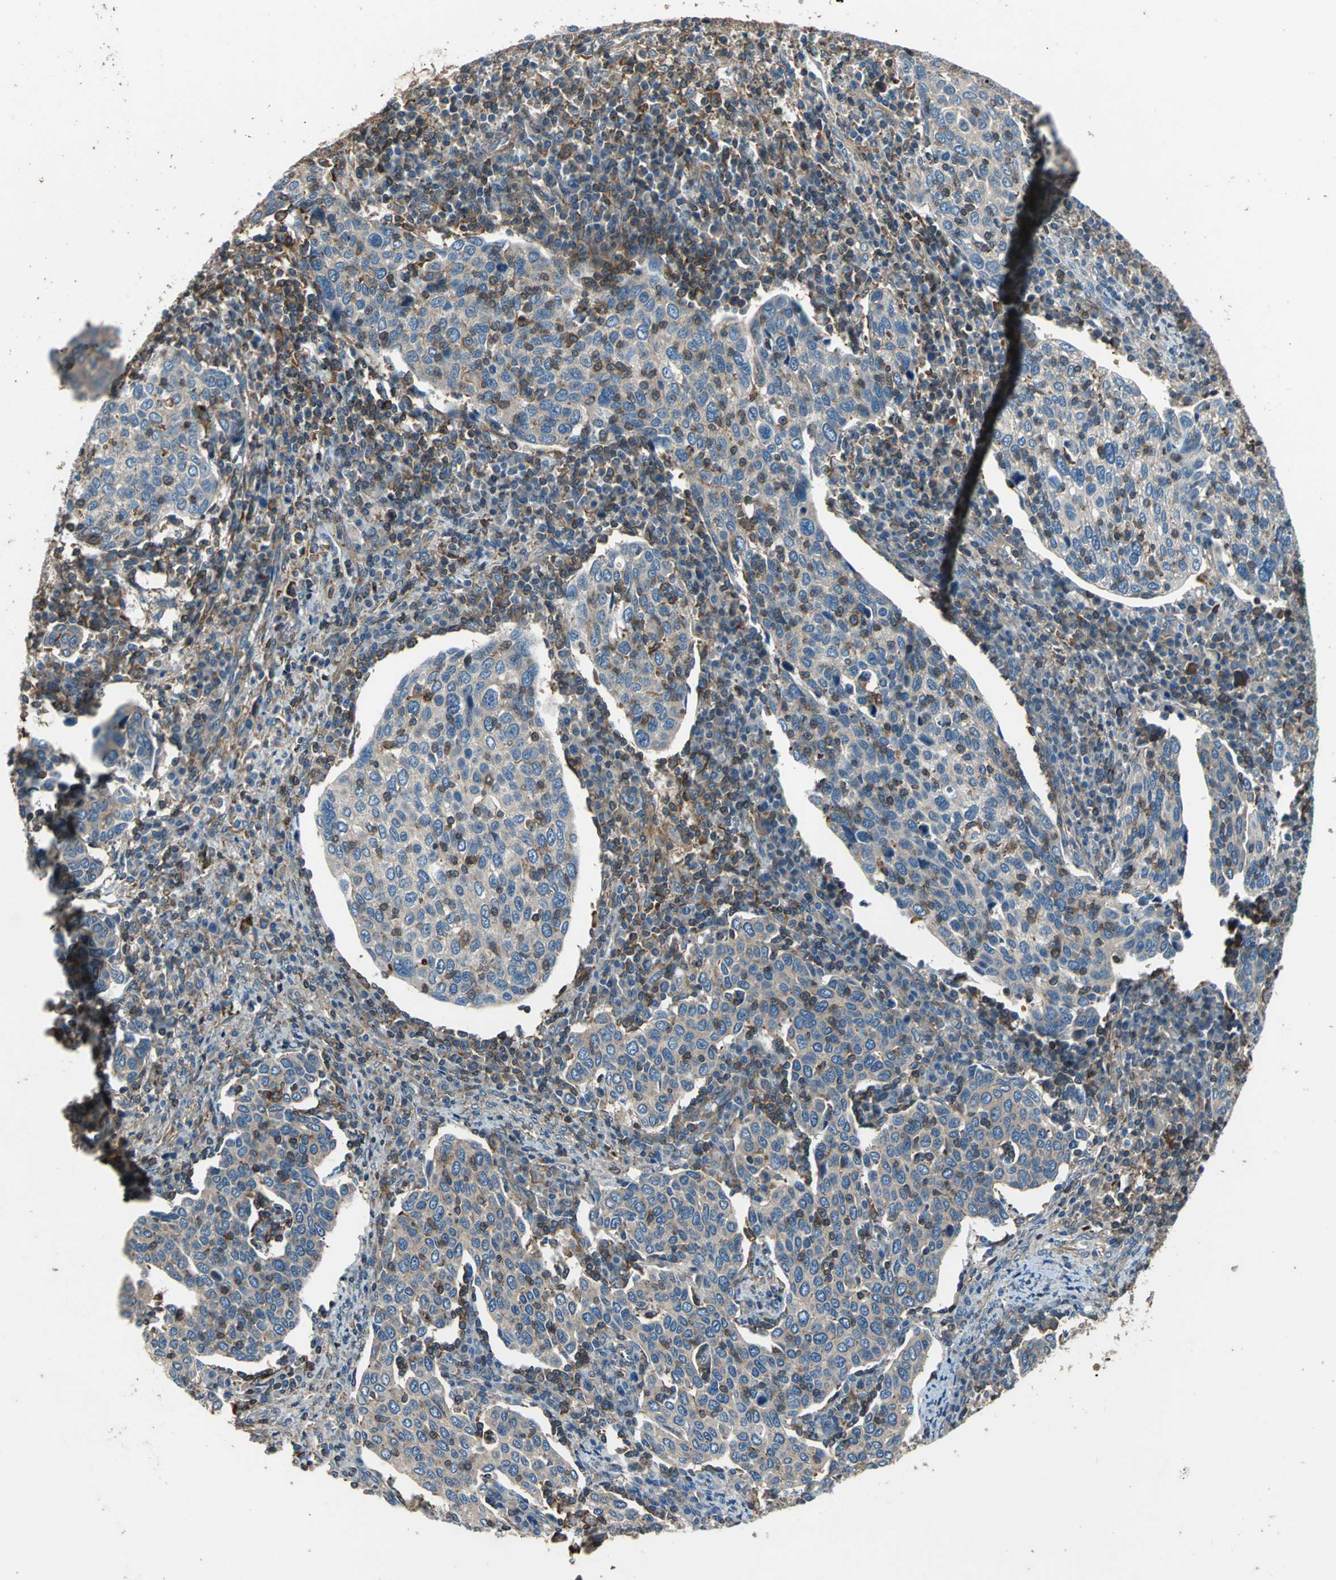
{"staining": {"intensity": "moderate", "quantity": "25%-75%", "location": "cytoplasmic/membranous"}, "tissue": "cervical cancer", "cell_type": "Tumor cells", "image_type": "cancer", "snomed": [{"axis": "morphology", "description": "Squamous cell carcinoma, NOS"}, {"axis": "topography", "description": "Cervix"}], "caption": "Squamous cell carcinoma (cervical) stained with DAB immunohistochemistry demonstrates medium levels of moderate cytoplasmic/membranous staining in approximately 25%-75% of tumor cells. Immunohistochemistry stains the protein in brown and the nuclei are stained blue.", "gene": "PARVA", "patient": {"sex": "female", "age": 40}}